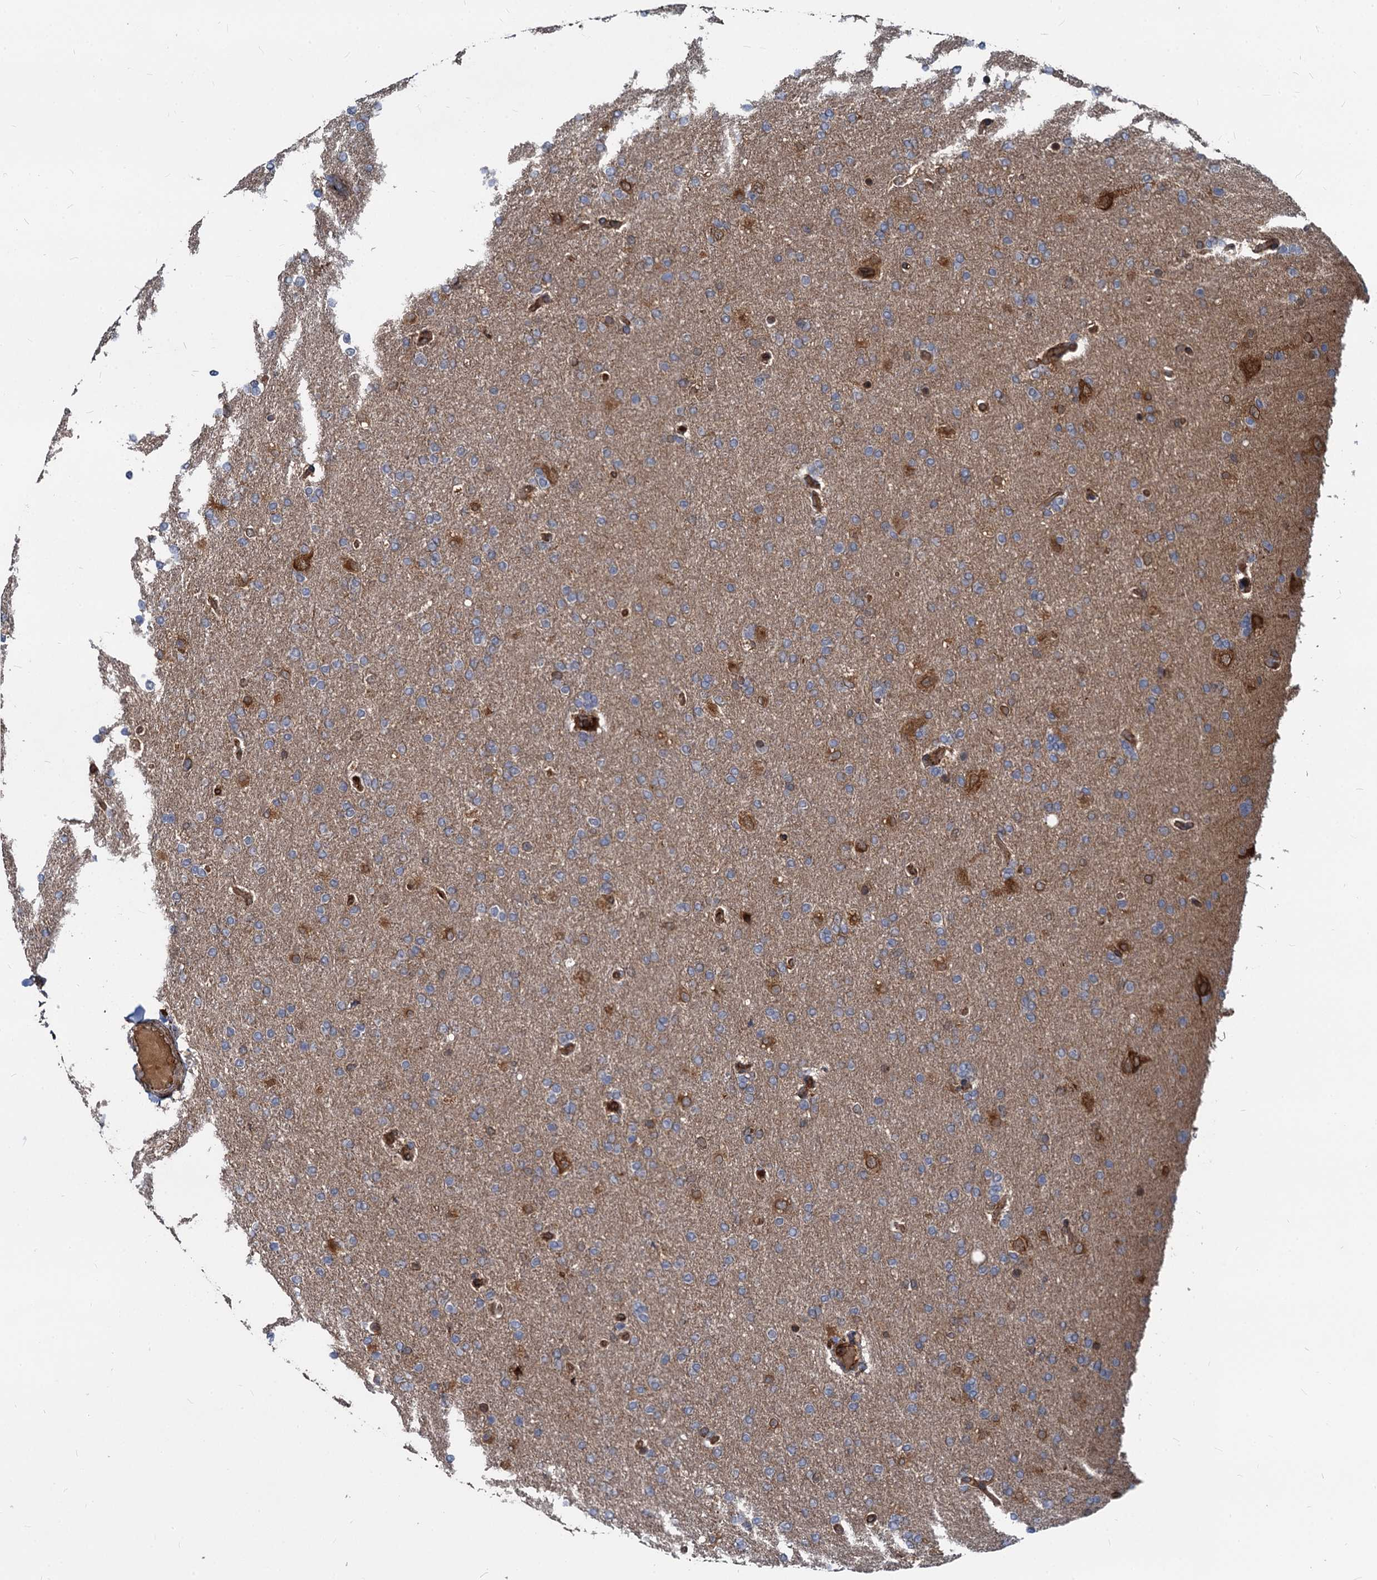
{"staining": {"intensity": "moderate", "quantity": "<25%", "location": "cytoplasmic/membranous"}, "tissue": "glioma", "cell_type": "Tumor cells", "image_type": "cancer", "snomed": [{"axis": "morphology", "description": "Glioma, malignant, High grade"}, {"axis": "topography", "description": "Brain"}], "caption": "Moderate cytoplasmic/membranous expression is appreciated in about <25% of tumor cells in high-grade glioma (malignant).", "gene": "STIM1", "patient": {"sex": "male", "age": 72}}